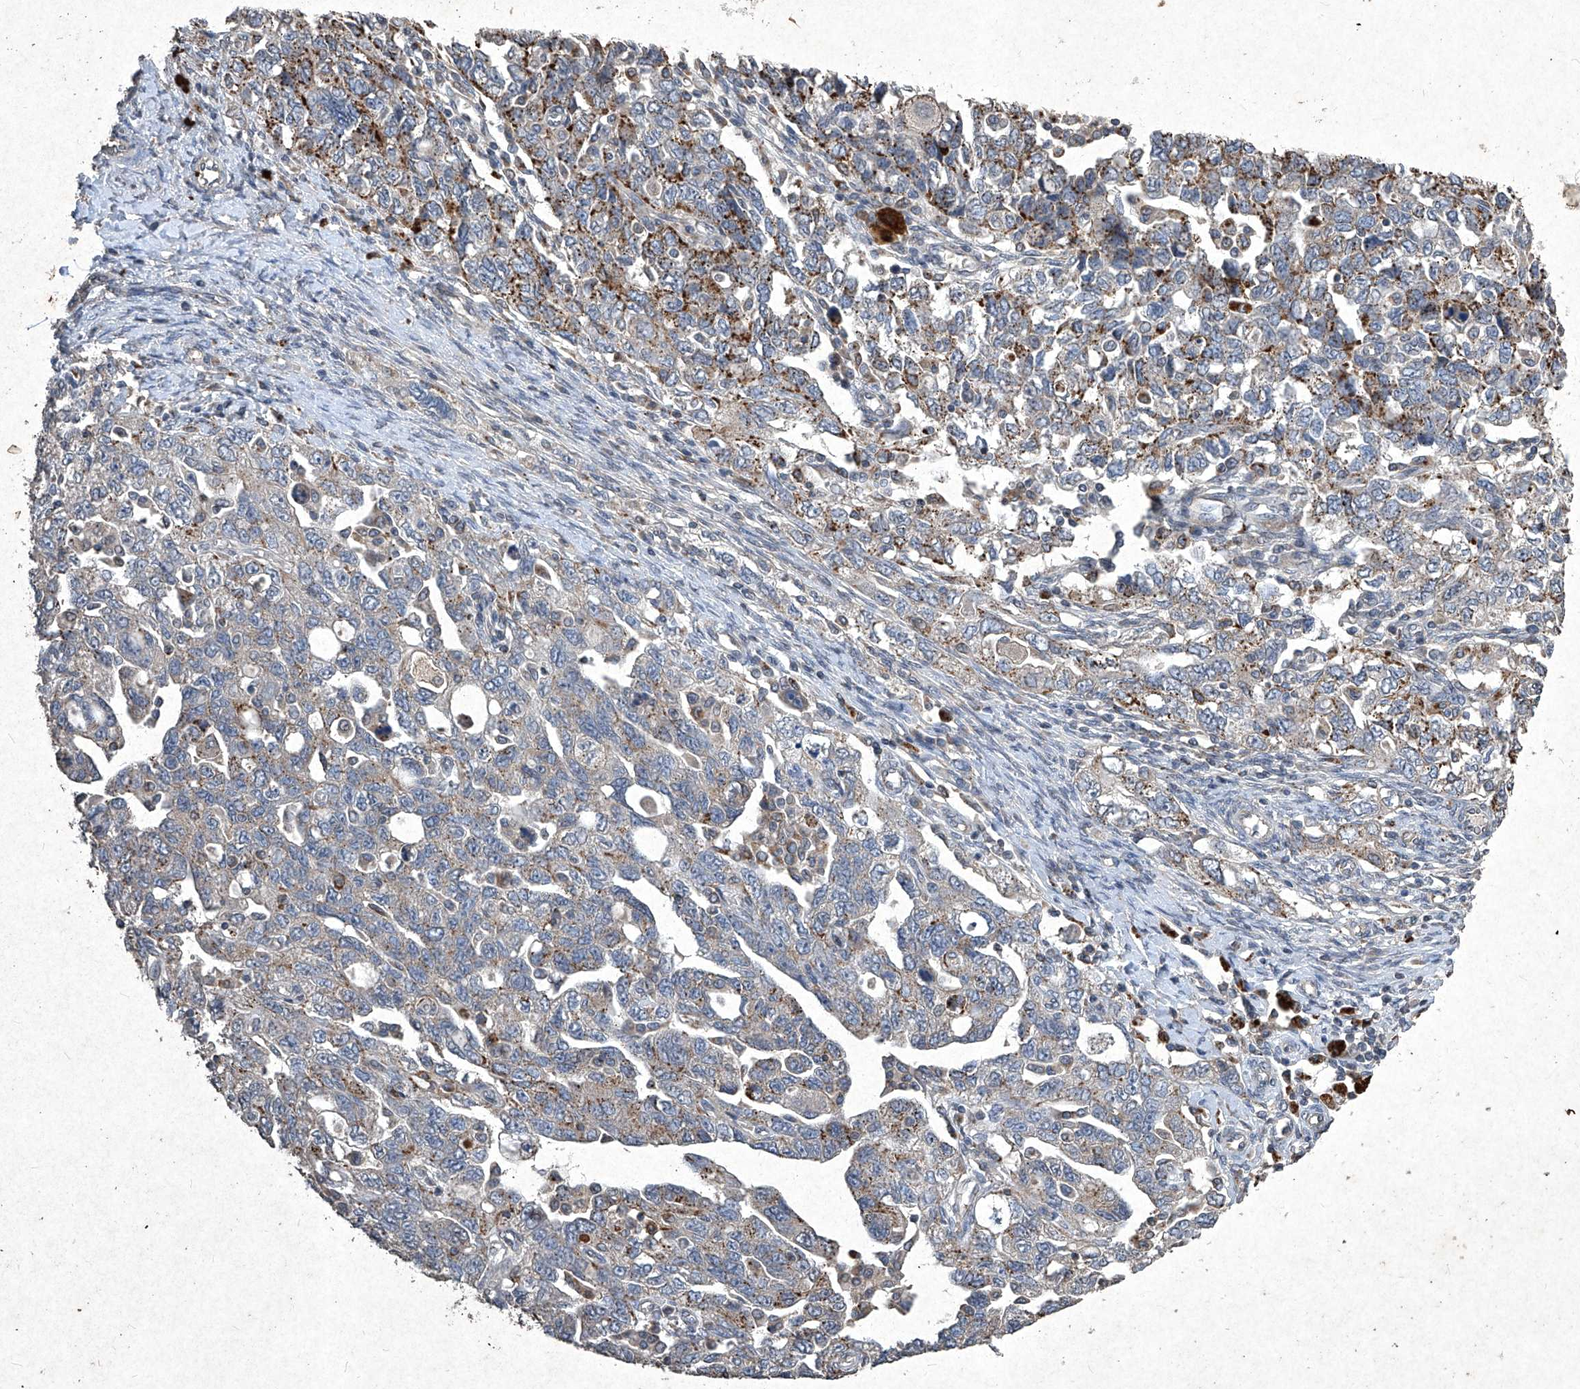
{"staining": {"intensity": "strong", "quantity": "25%-75%", "location": "cytoplasmic/membranous"}, "tissue": "ovarian cancer", "cell_type": "Tumor cells", "image_type": "cancer", "snomed": [{"axis": "morphology", "description": "Carcinoma, NOS"}, {"axis": "morphology", "description": "Cystadenocarcinoma, serous, NOS"}, {"axis": "topography", "description": "Ovary"}], "caption": "This image demonstrates IHC staining of human ovarian cancer, with high strong cytoplasmic/membranous positivity in approximately 25%-75% of tumor cells.", "gene": "MED16", "patient": {"sex": "female", "age": 69}}